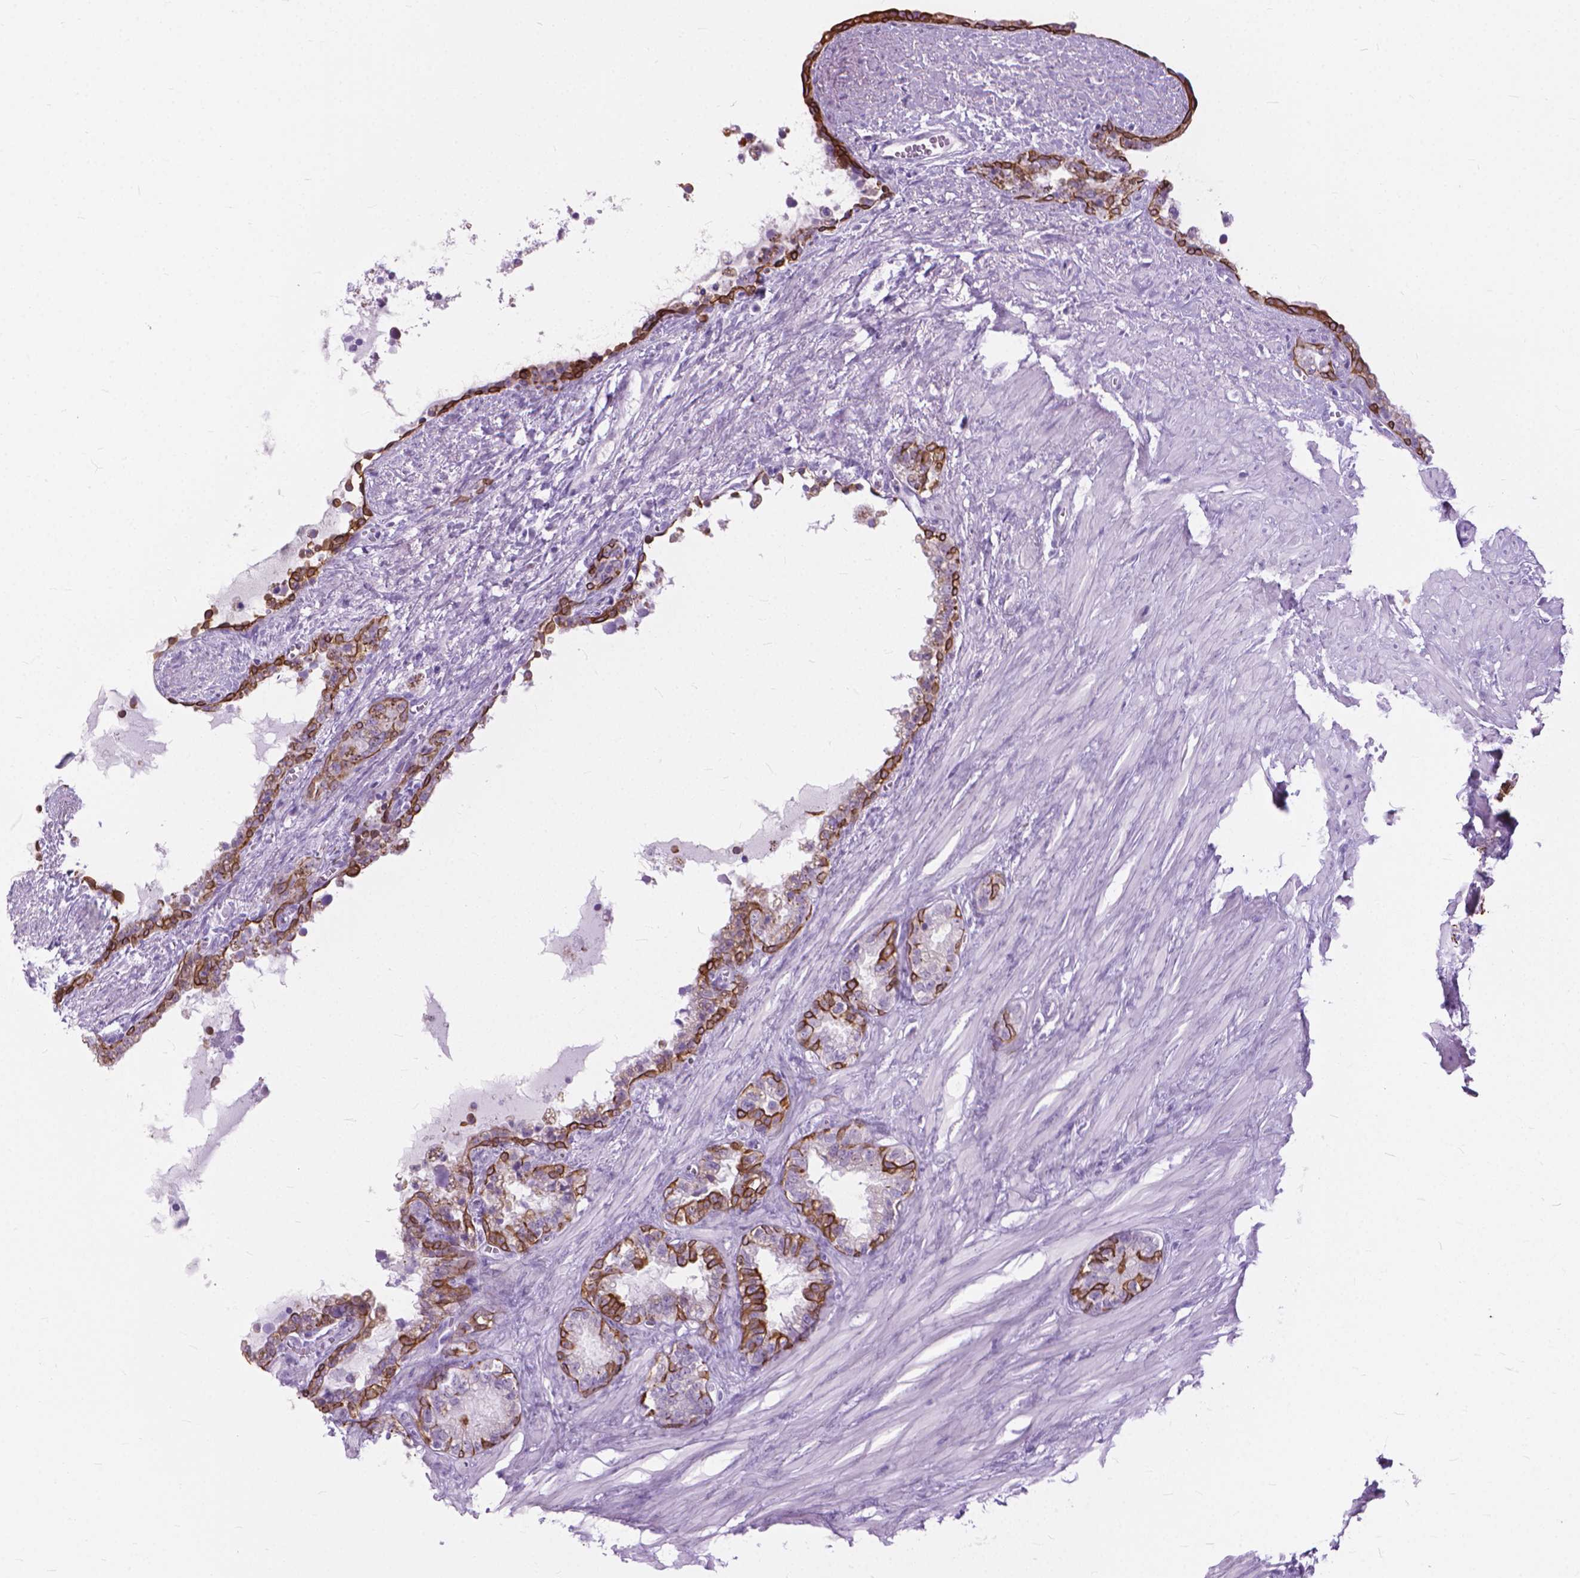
{"staining": {"intensity": "strong", "quantity": "25%-75%", "location": "cytoplasmic/membranous"}, "tissue": "seminal vesicle", "cell_type": "Glandular cells", "image_type": "normal", "snomed": [{"axis": "morphology", "description": "Normal tissue, NOS"}, {"axis": "morphology", "description": "Urothelial carcinoma, NOS"}, {"axis": "topography", "description": "Urinary bladder"}, {"axis": "topography", "description": "Seminal veicle"}], "caption": "The image displays immunohistochemical staining of benign seminal vesicle. There is strong cytoplasmic/membranous expression is present in approximately 25%-75% of glandular cells. (DAB (3,3'-diaminobenzidine) = brown stain, brightfield microscopy at high magnification).", "gene": "HTR2B", "patient": {"sex": "male", "age": 76}}